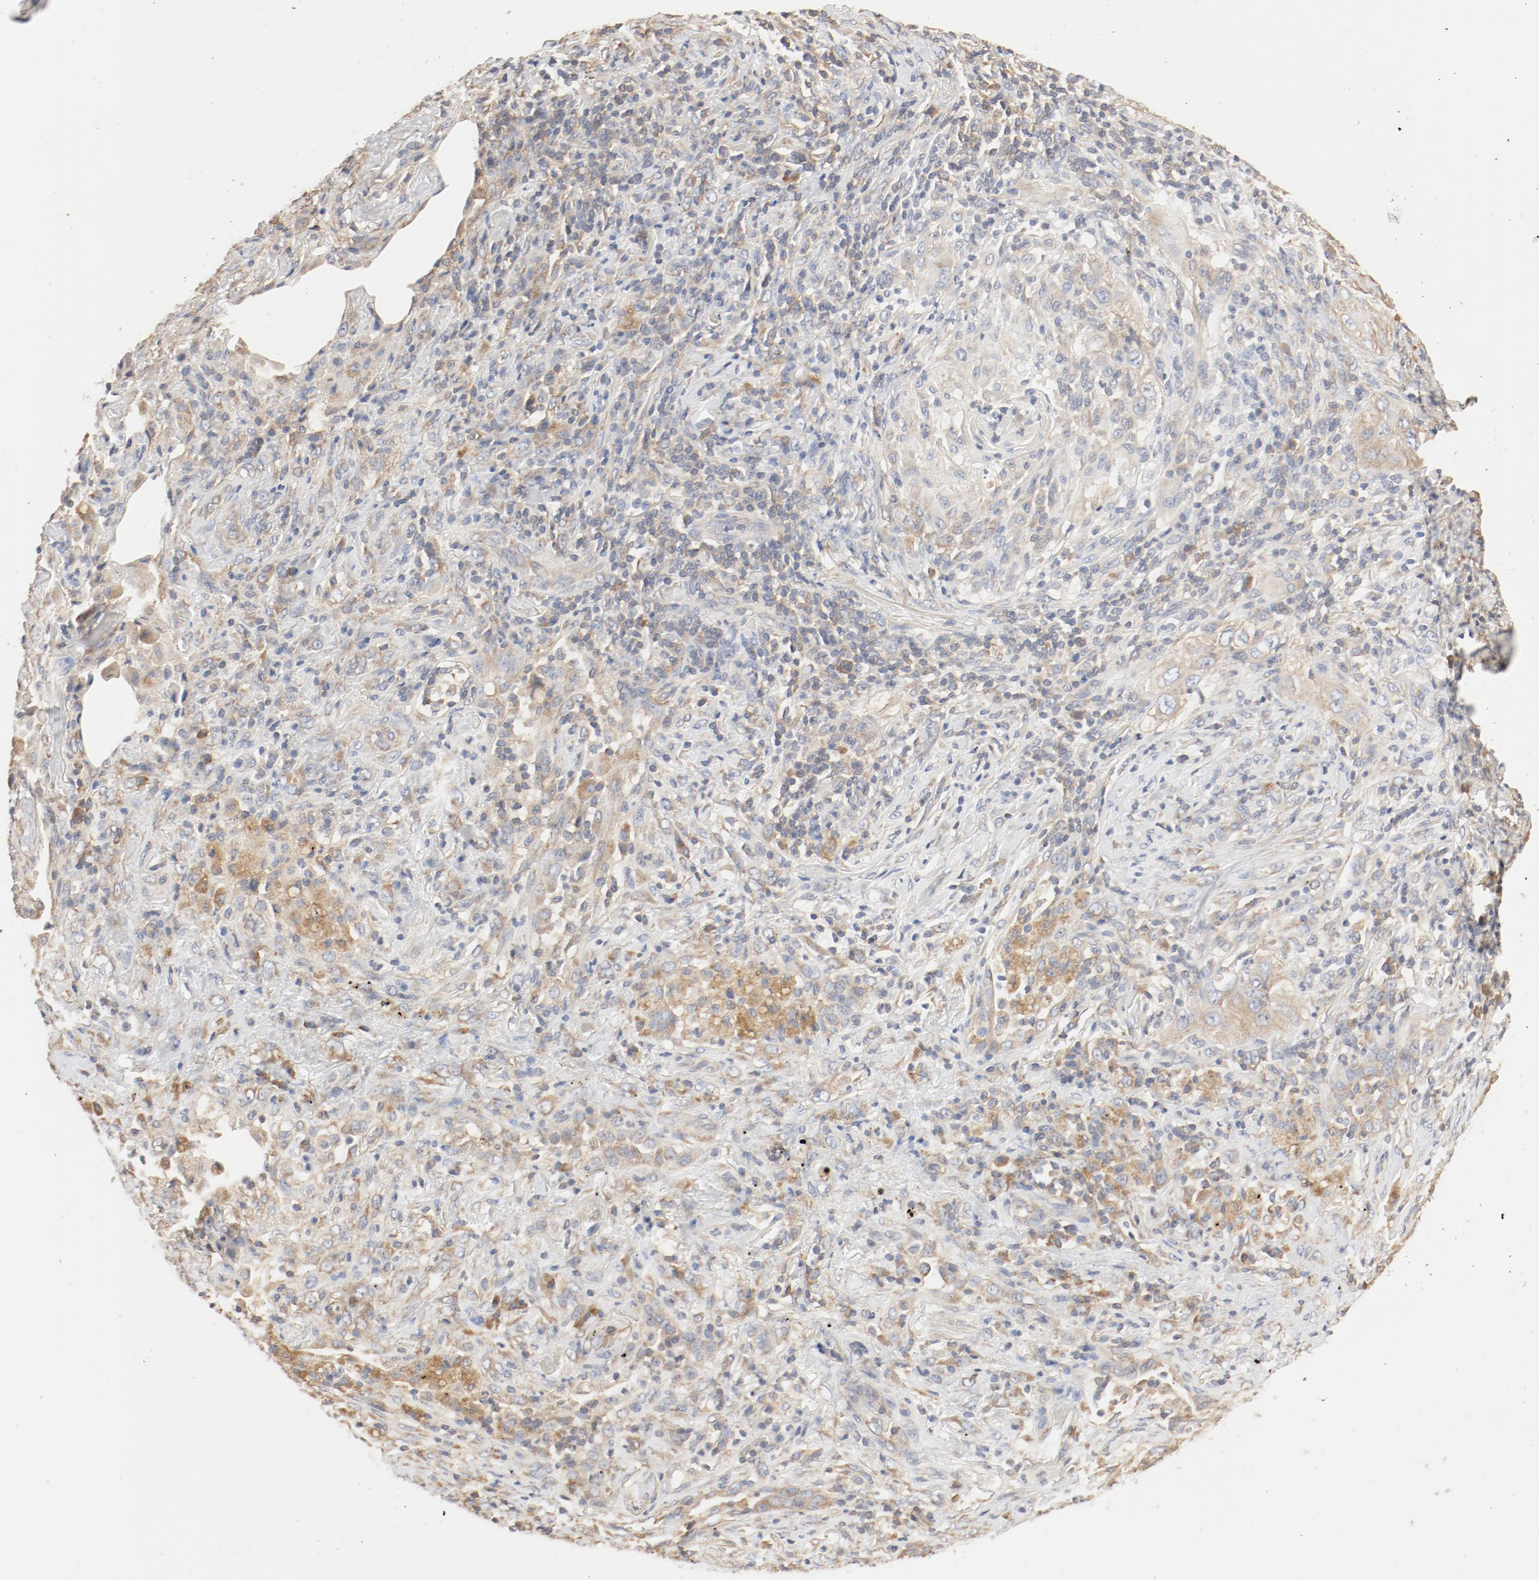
{"staining": {"intensity": "moderate", "quantity": ">75%", "location": "cytoplasmic/membranous"}, "tissue": "lung cancer", "cell_type": "Tumor cells", "image_type": "cancer", "snomed": [{"axis": "morphology", "description": "Squamous cell carcinoma, NOS"}, {"axis": "topography", "description": "Lung"}], "caption": "The micrograph shows immunohistochemical staining of lung squamous cell carcinoma. There is moderate cytoplasmic/membranous staining is seen in approximately >75% of tumor cells. (Stains: DAB in brown, nuclei in blue, Microscopy: brightfield microscopy at high magnification).", "gene": "RPS6", "patient": {"sex": "female", "age": 67}}